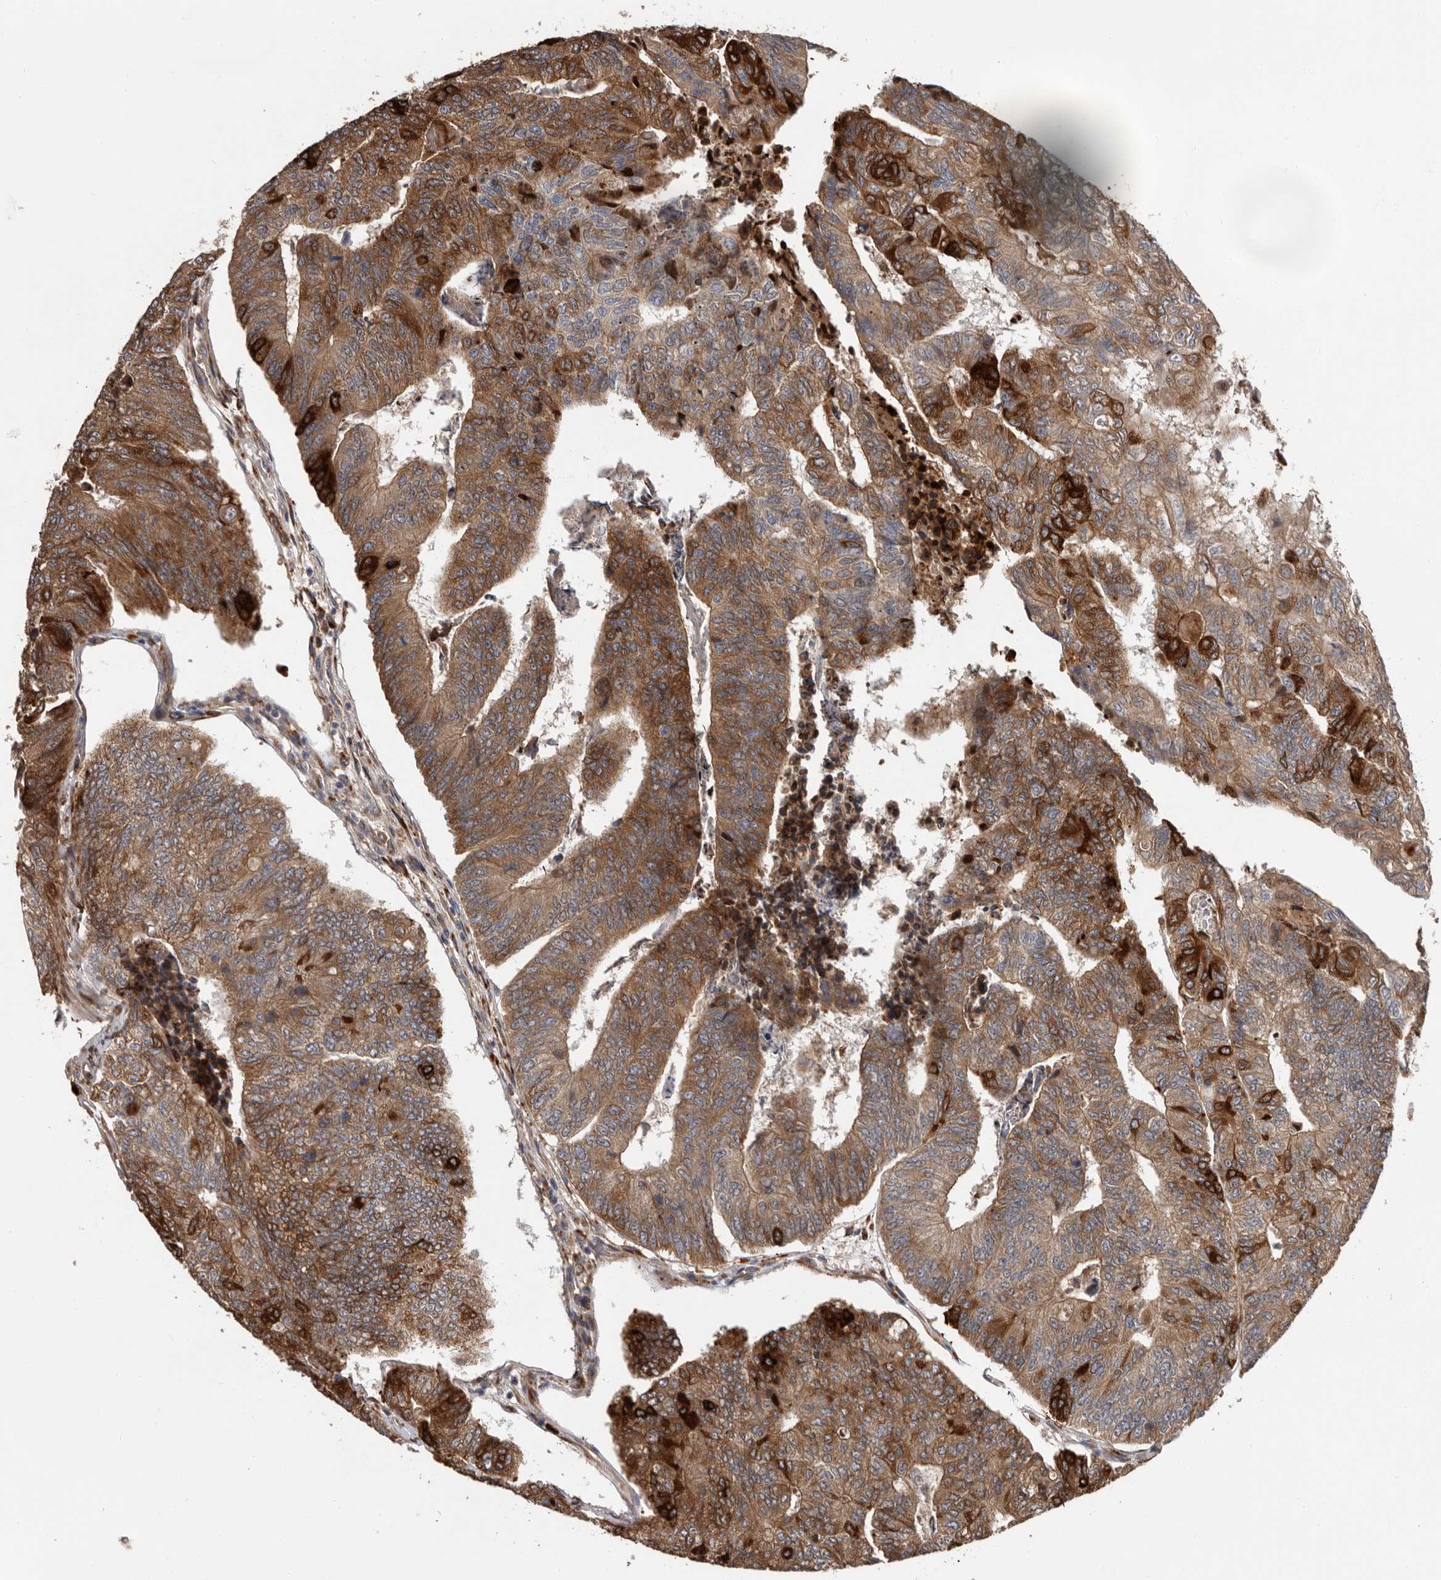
{"staining": {"intensity": "strong", "quantity": ">75%", "location": "cytoplasmic/membranous"}, "tissue": "colorectal cancer", "cell_type": "Tumor cells", "image_type": "cancer", "snomed": [{"axis": "morphology", "description": "Adenocarcinoma, NOS"}, {"axis": "topography", "description": "Colon"}], "caption": "The photomicrograph exhibits immunohistochemical staining of colorectal cancer (adenocarcinoma). There is strong cytoplasmic/membranous positivity is identified in approximately >75% of tumor cells.", "gene": "MTF1", "patient": {"sex": "female", "age": 67}}